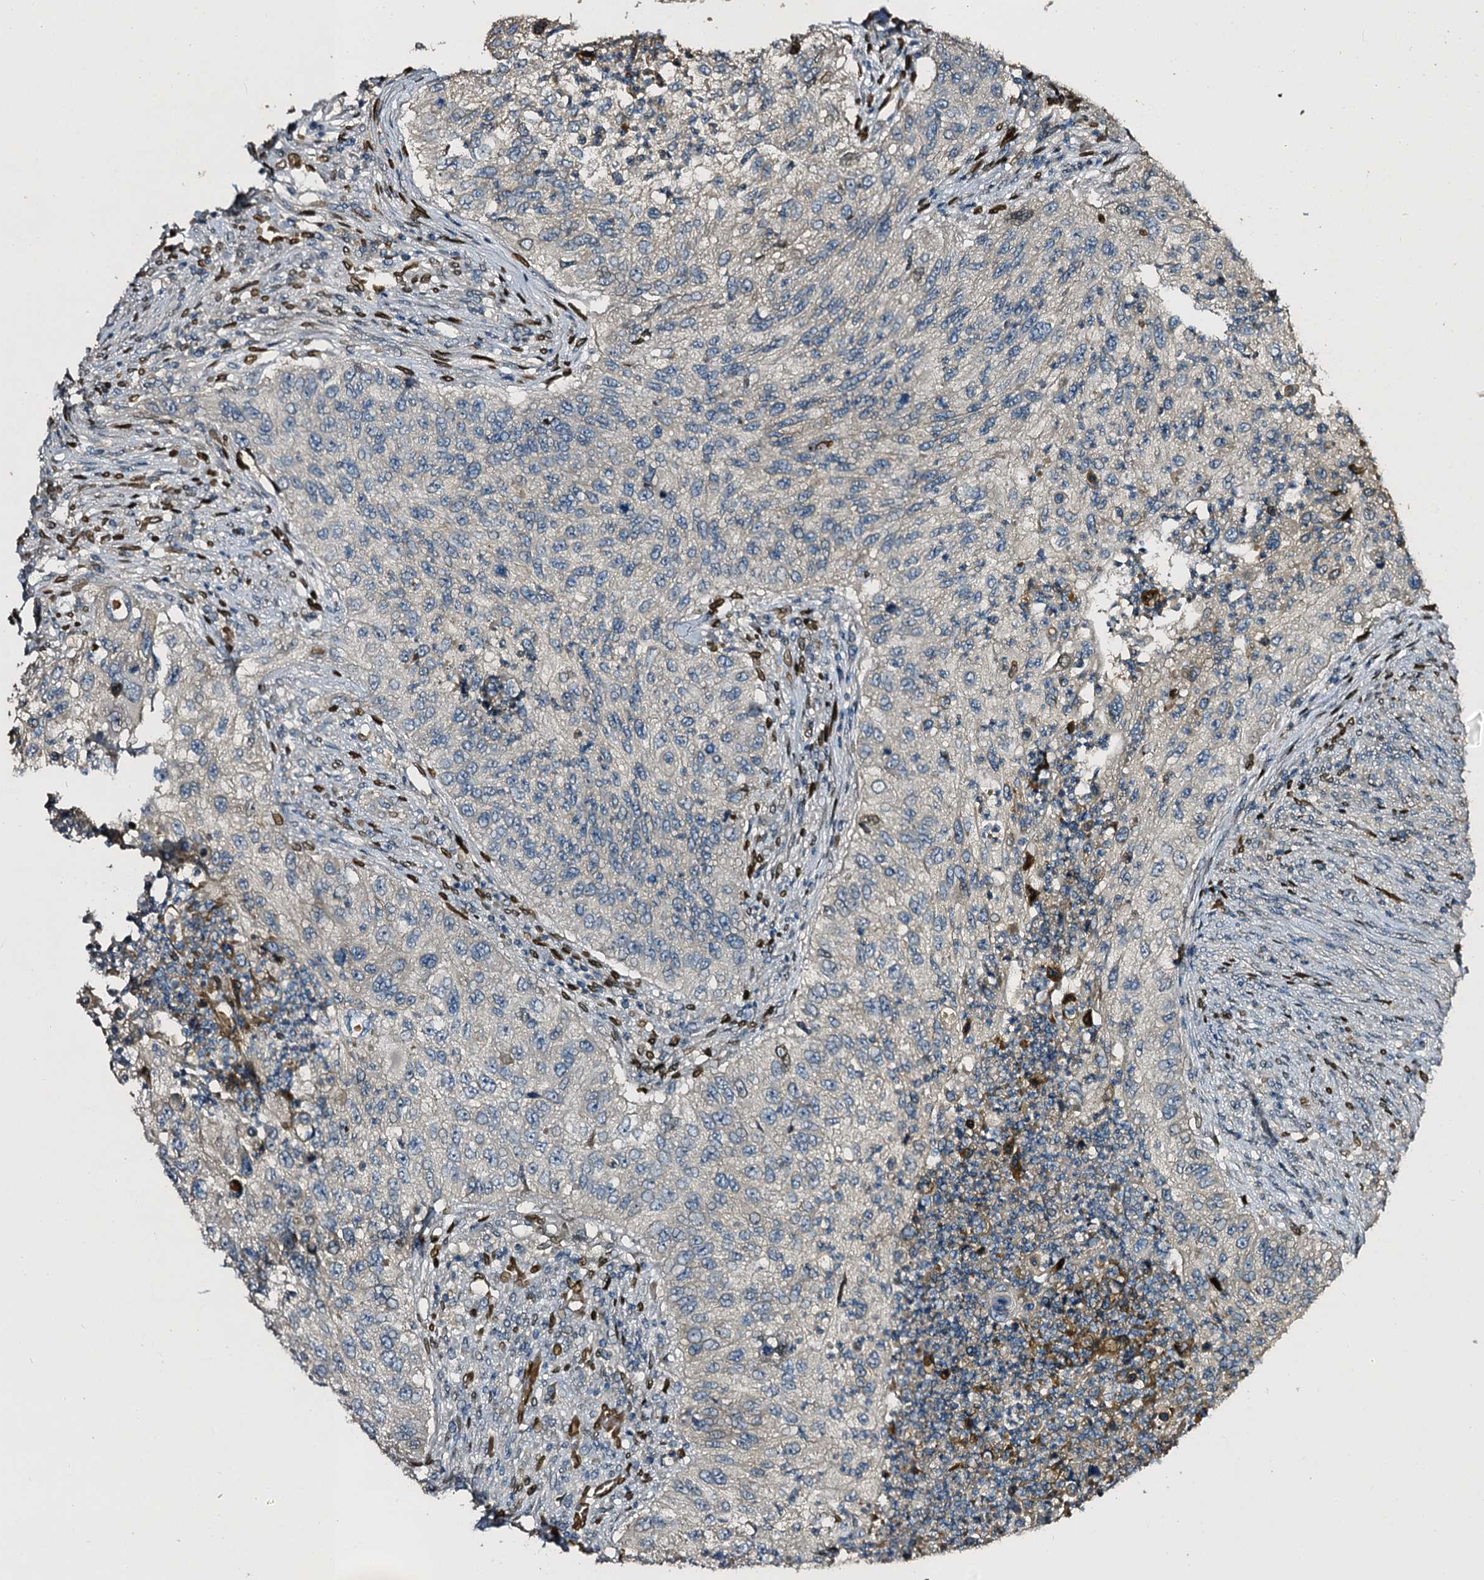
{"staining": {"intensity": "negative", "quantity": "none", "location": "none"}, "tissue": "urothelial cancer", "cell_type": "Tumor cells", "image_type": "cancer", "snomed": [{"axis": "morphology", "description": "Urothelial carcinoma, High grade"}, {"axis": "topography", "description": "Urinary bladder"}], "caption": "IHC photomicrograph of neoplastic tissue: human urothelial carcinoma (high-grade) stained with DAB reveals no significant protein positivity in tumor cells.", "gene": "SLC11A2", "patient": {"sex": "female", "age": 60}}